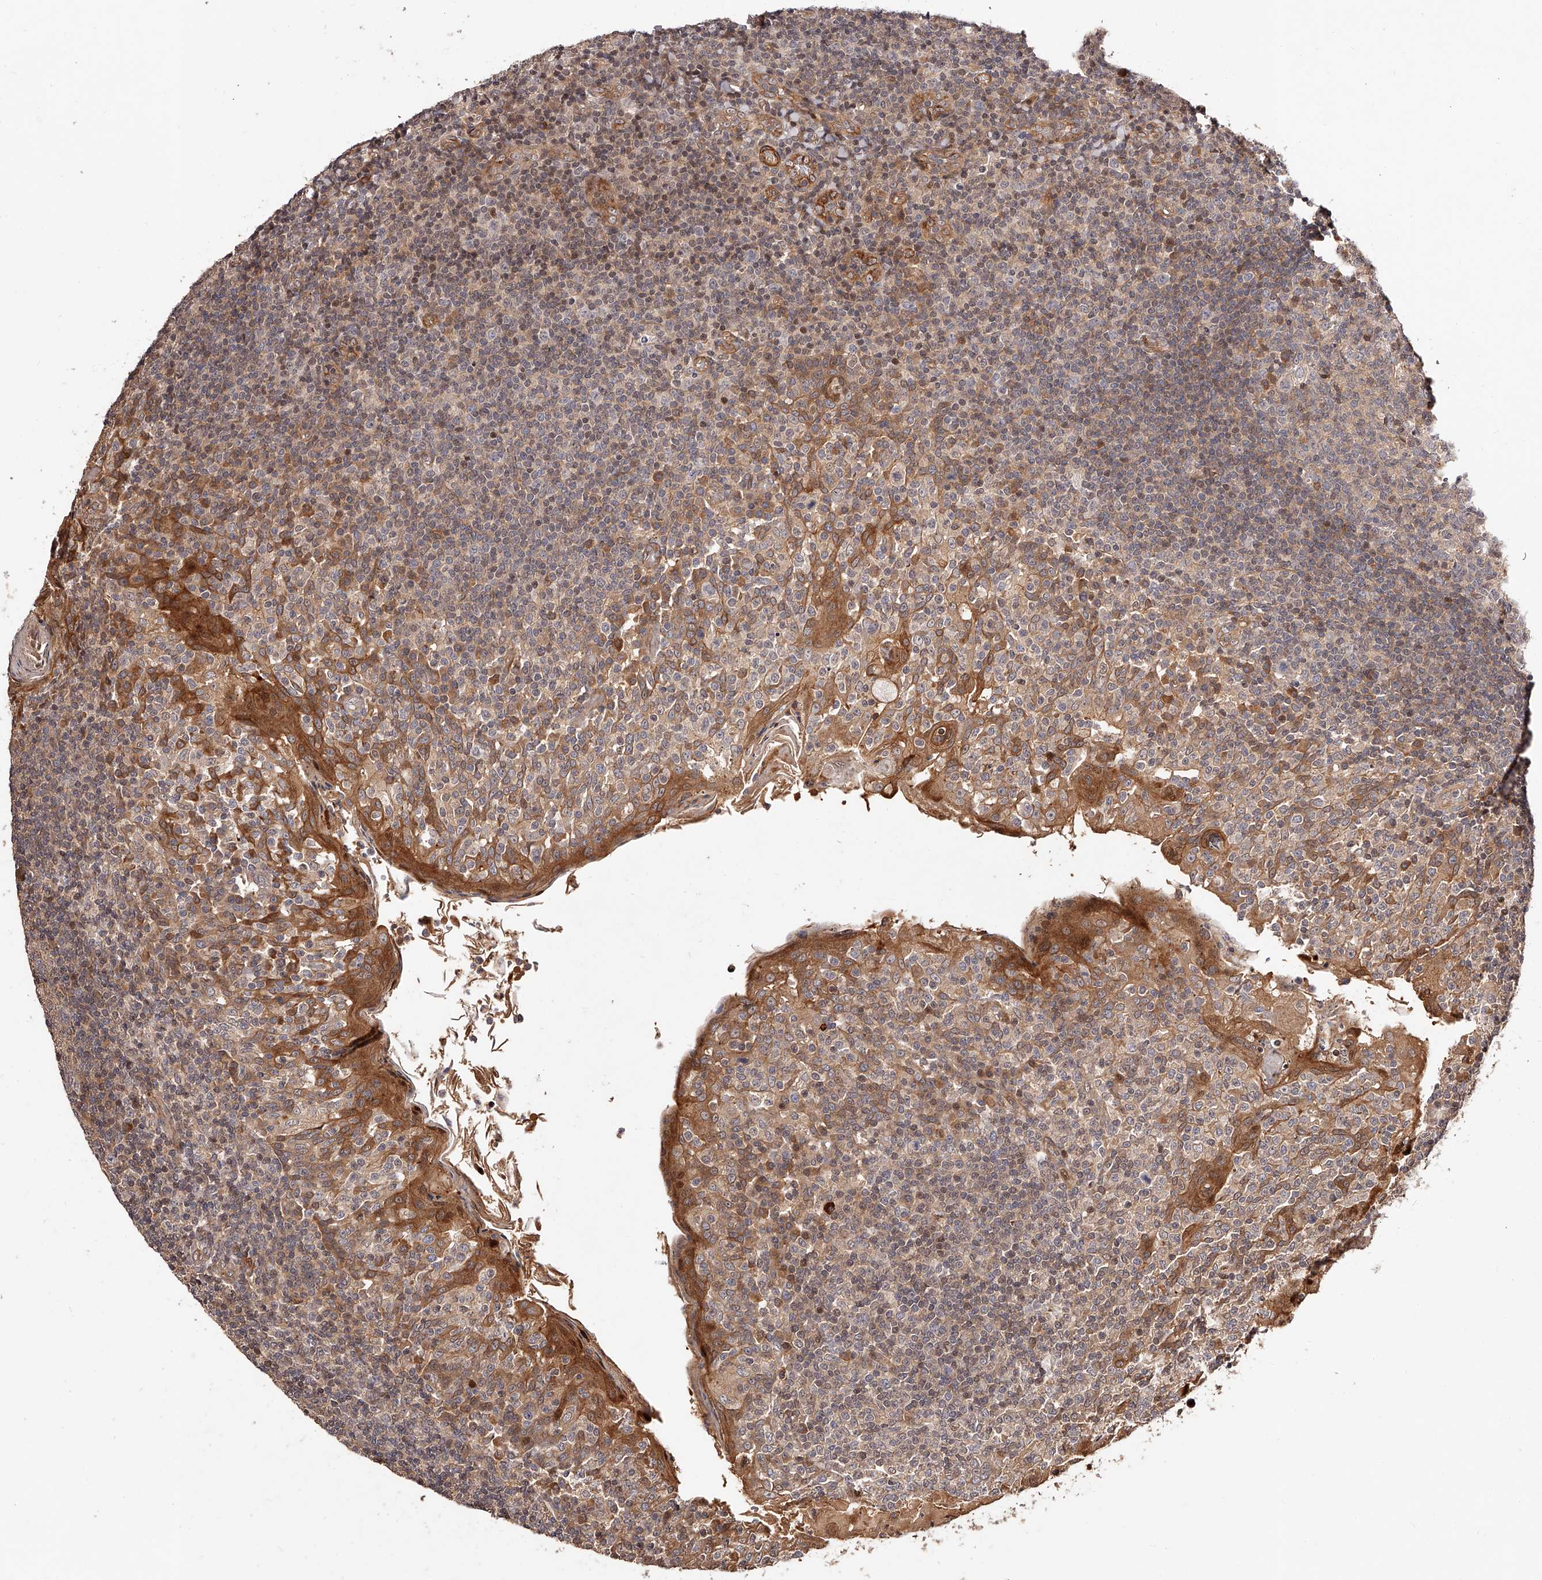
{"staining": {"intensity": "moderate", "quantity": "<25%", "location": "cytoplasmic/membranous"}, "tissue": "tonsil", "cell_type": "Germinal center cells", "image_type": "normal", "snomed": [{"axis": "morphology", "description": "Normal tissue, NOS"}, {"axis": "topography", "description": "Tonsil"}], "caption": "Protein staining exhibits moderate cytoplasmic/membranous positivity in about <25% of germinal center cells in unremarkable tonsil.", "gene": "CUL7", "patient": {"sex": "female", "age": 19}}